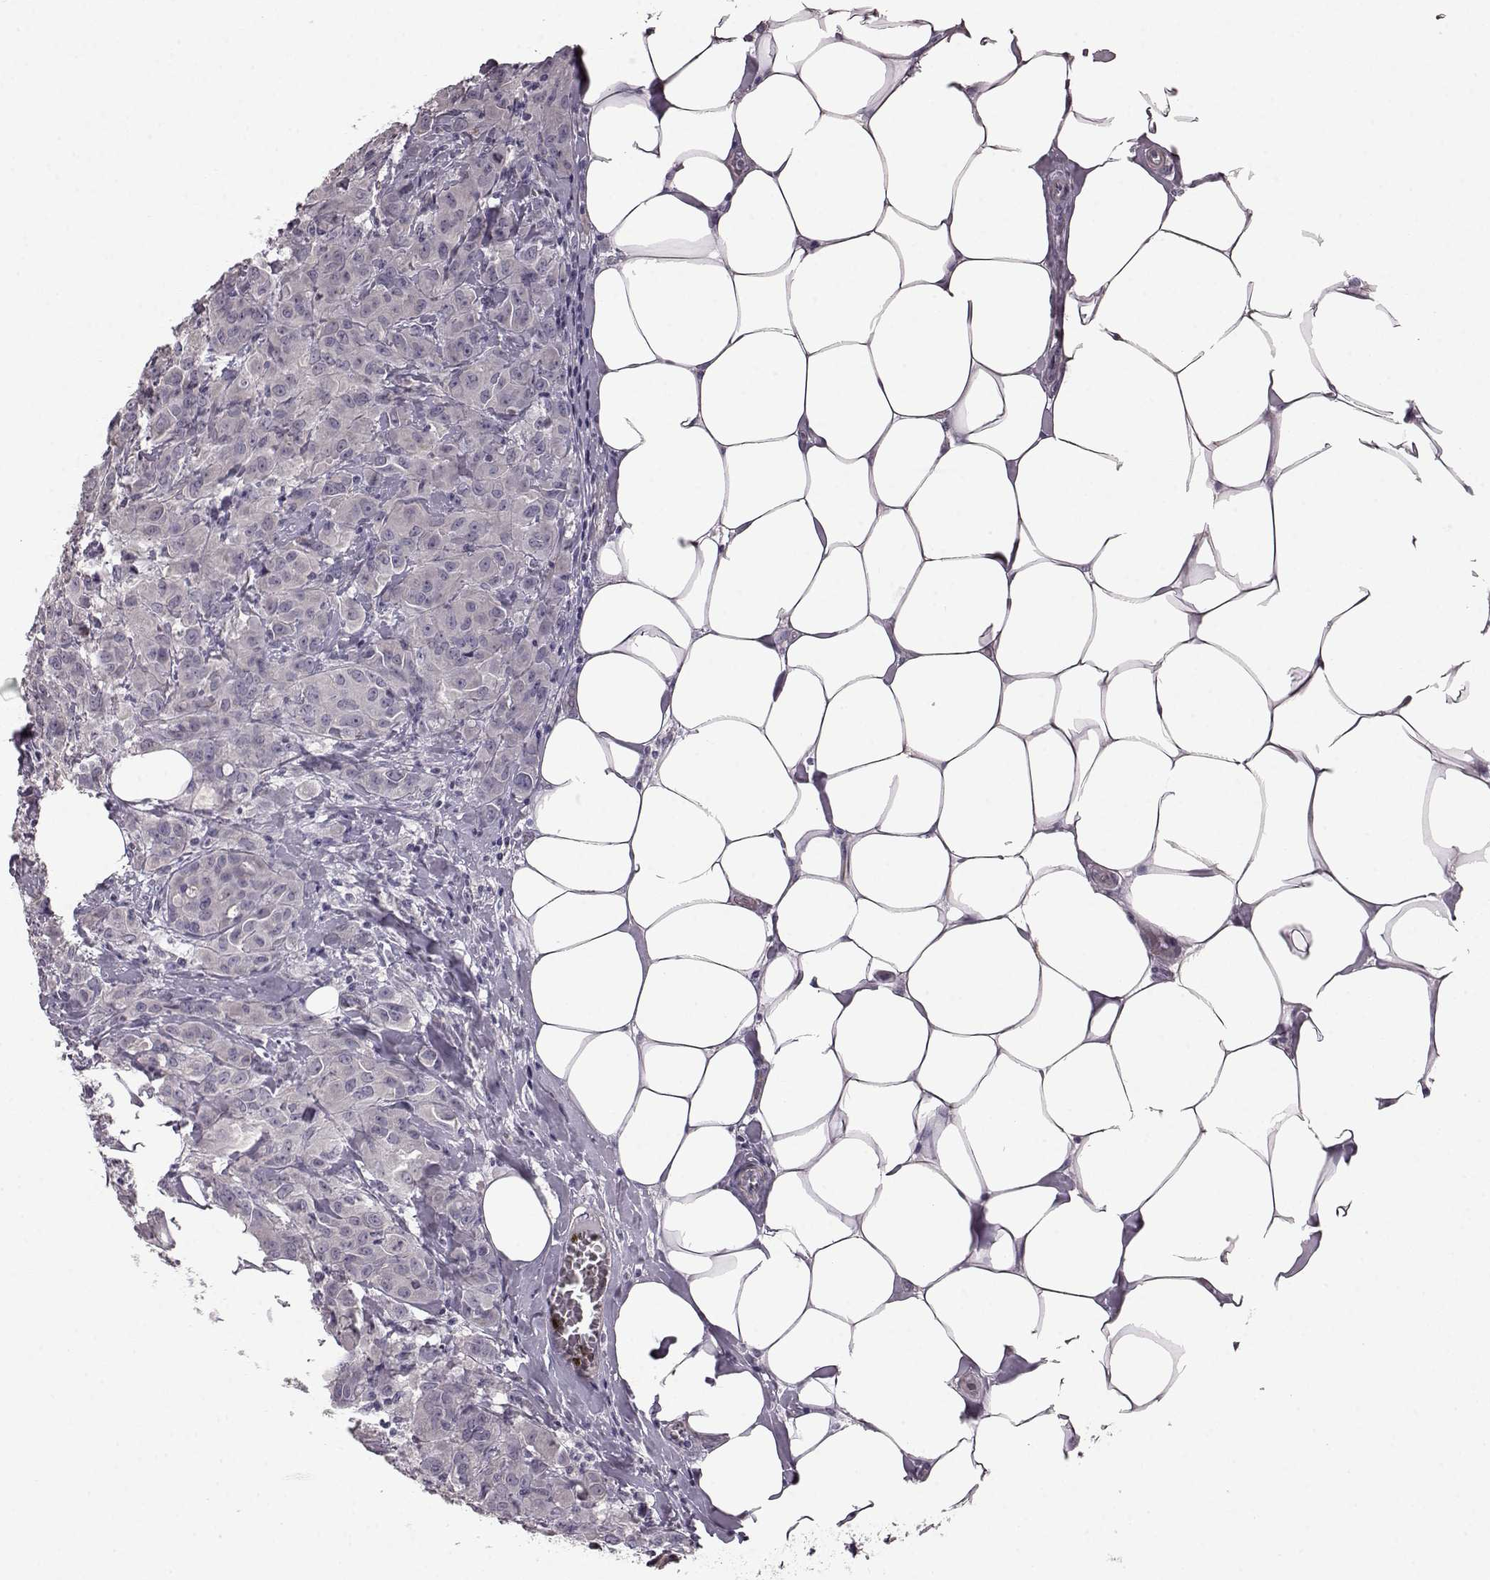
{"staining": {"intensity": "negative", "quantity": "none", "location": "none"}, "tissue": "breast cancer", "cell_type": "Tumor cells", "image_type": "cancer", "snomed": [{"axis": "morphology", "description": "Normal tissue, NOS"}, {"axis": "morphology", "description": "Duct carcinoma"}, {"axis": "topography", "description": "Breast"}], "caption": "Immunohistochemistry (IHC) histopathology image of breast cancer stained for a protein (brown), which shows no positivity in tumor cells. (IHC, brightfield microscopy, high magnification).", "gene": "GRK1", "patient": {"sex": "female", "age": 43}}